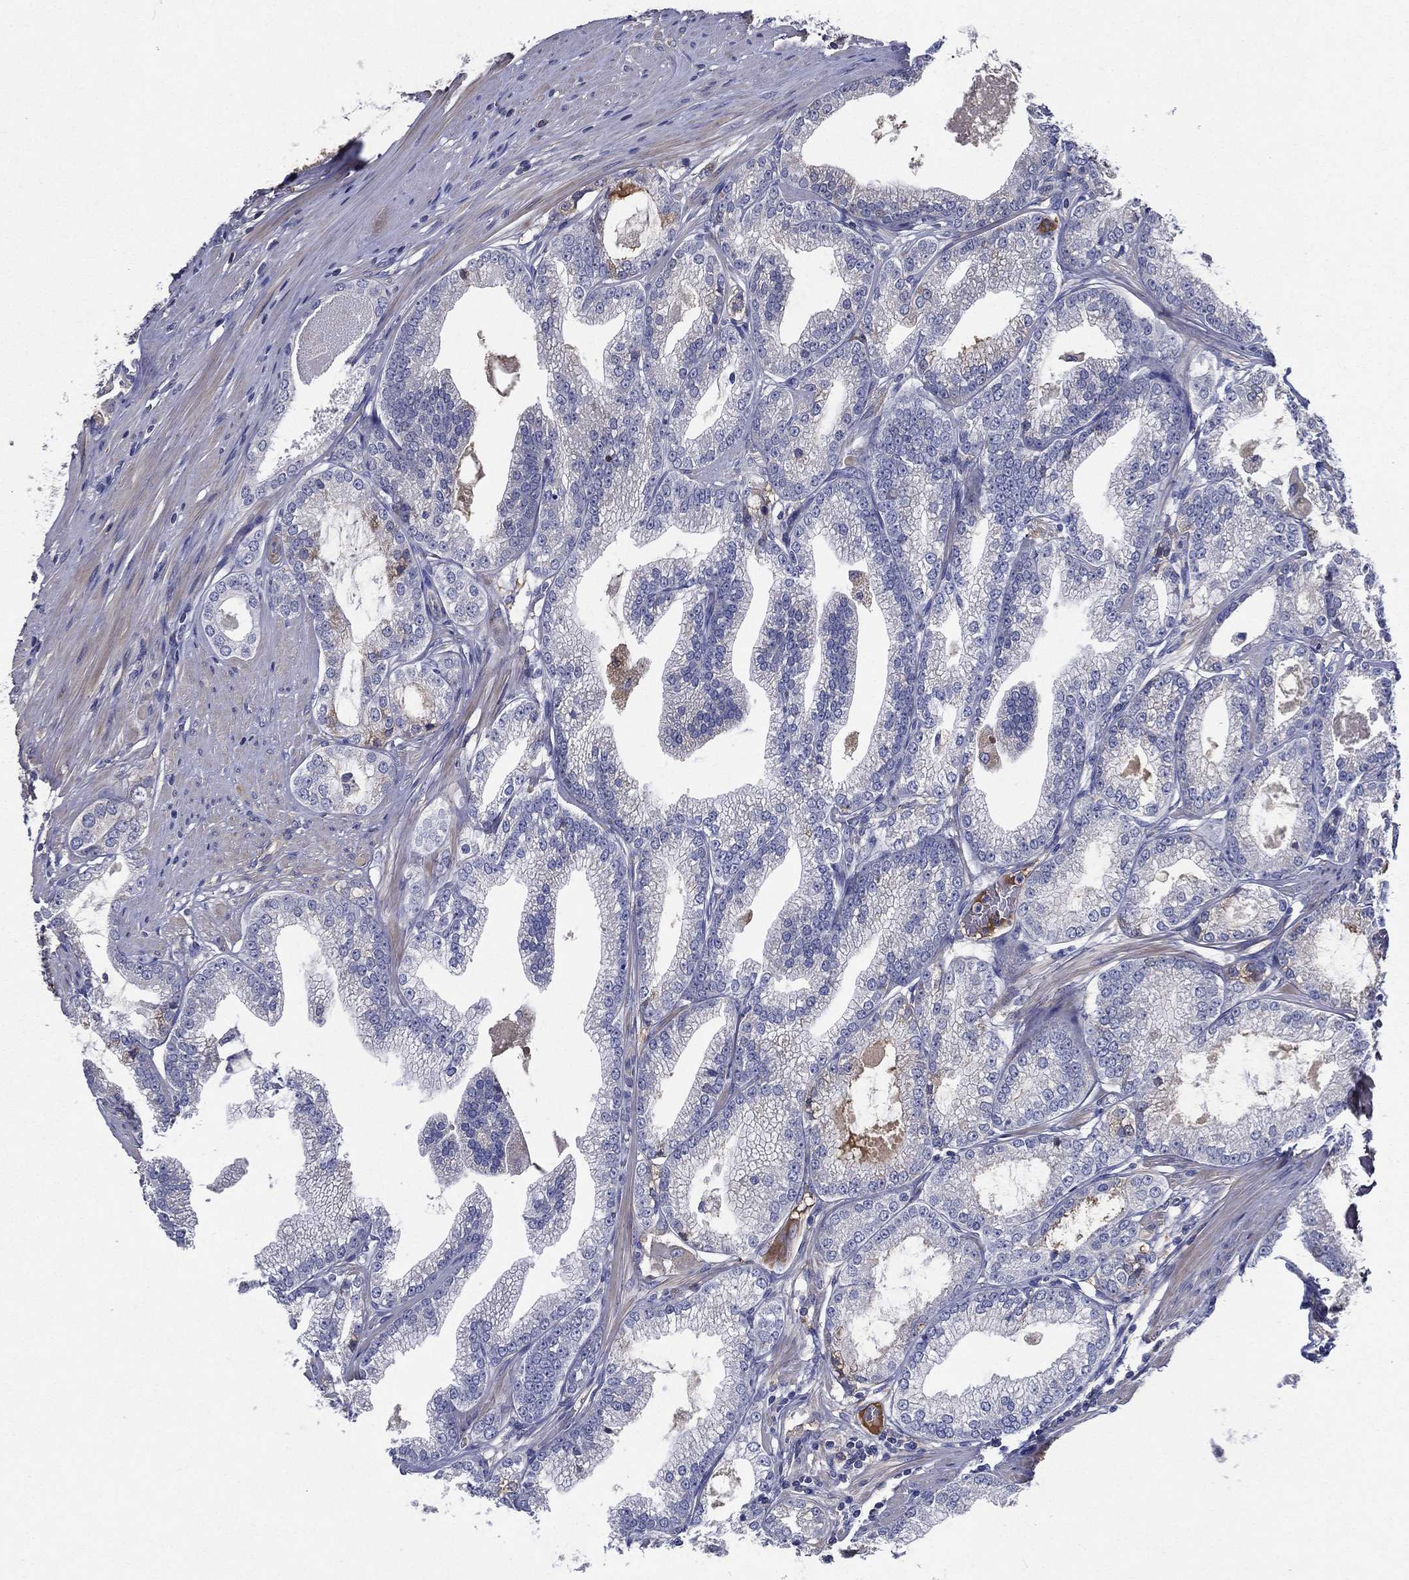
{"staining": {"intensity": "negative", "quantity": "none", "location": "none"}, "tissue": "prostate cancer", "cell_type": "Tumor cells", "image_type": "cancer", "snomed": [{"axis": "morphology", "description": "Adenocarcinoma, High grade"}, {"axis": "topography", "description": "Prostate and seminal vesicle, NOS"}], "caption": "Immunohistochemistry (IHC) image of neoplastic tissue: prostate cancer (adenocarcinoma (high-grade)) stained with DAB (3,3'-diaminobenzidine) displays no significant protein expression in tumor cells.", "gene": "TMPRSS11D", "patient": {"sex": "male", "age": 62}}